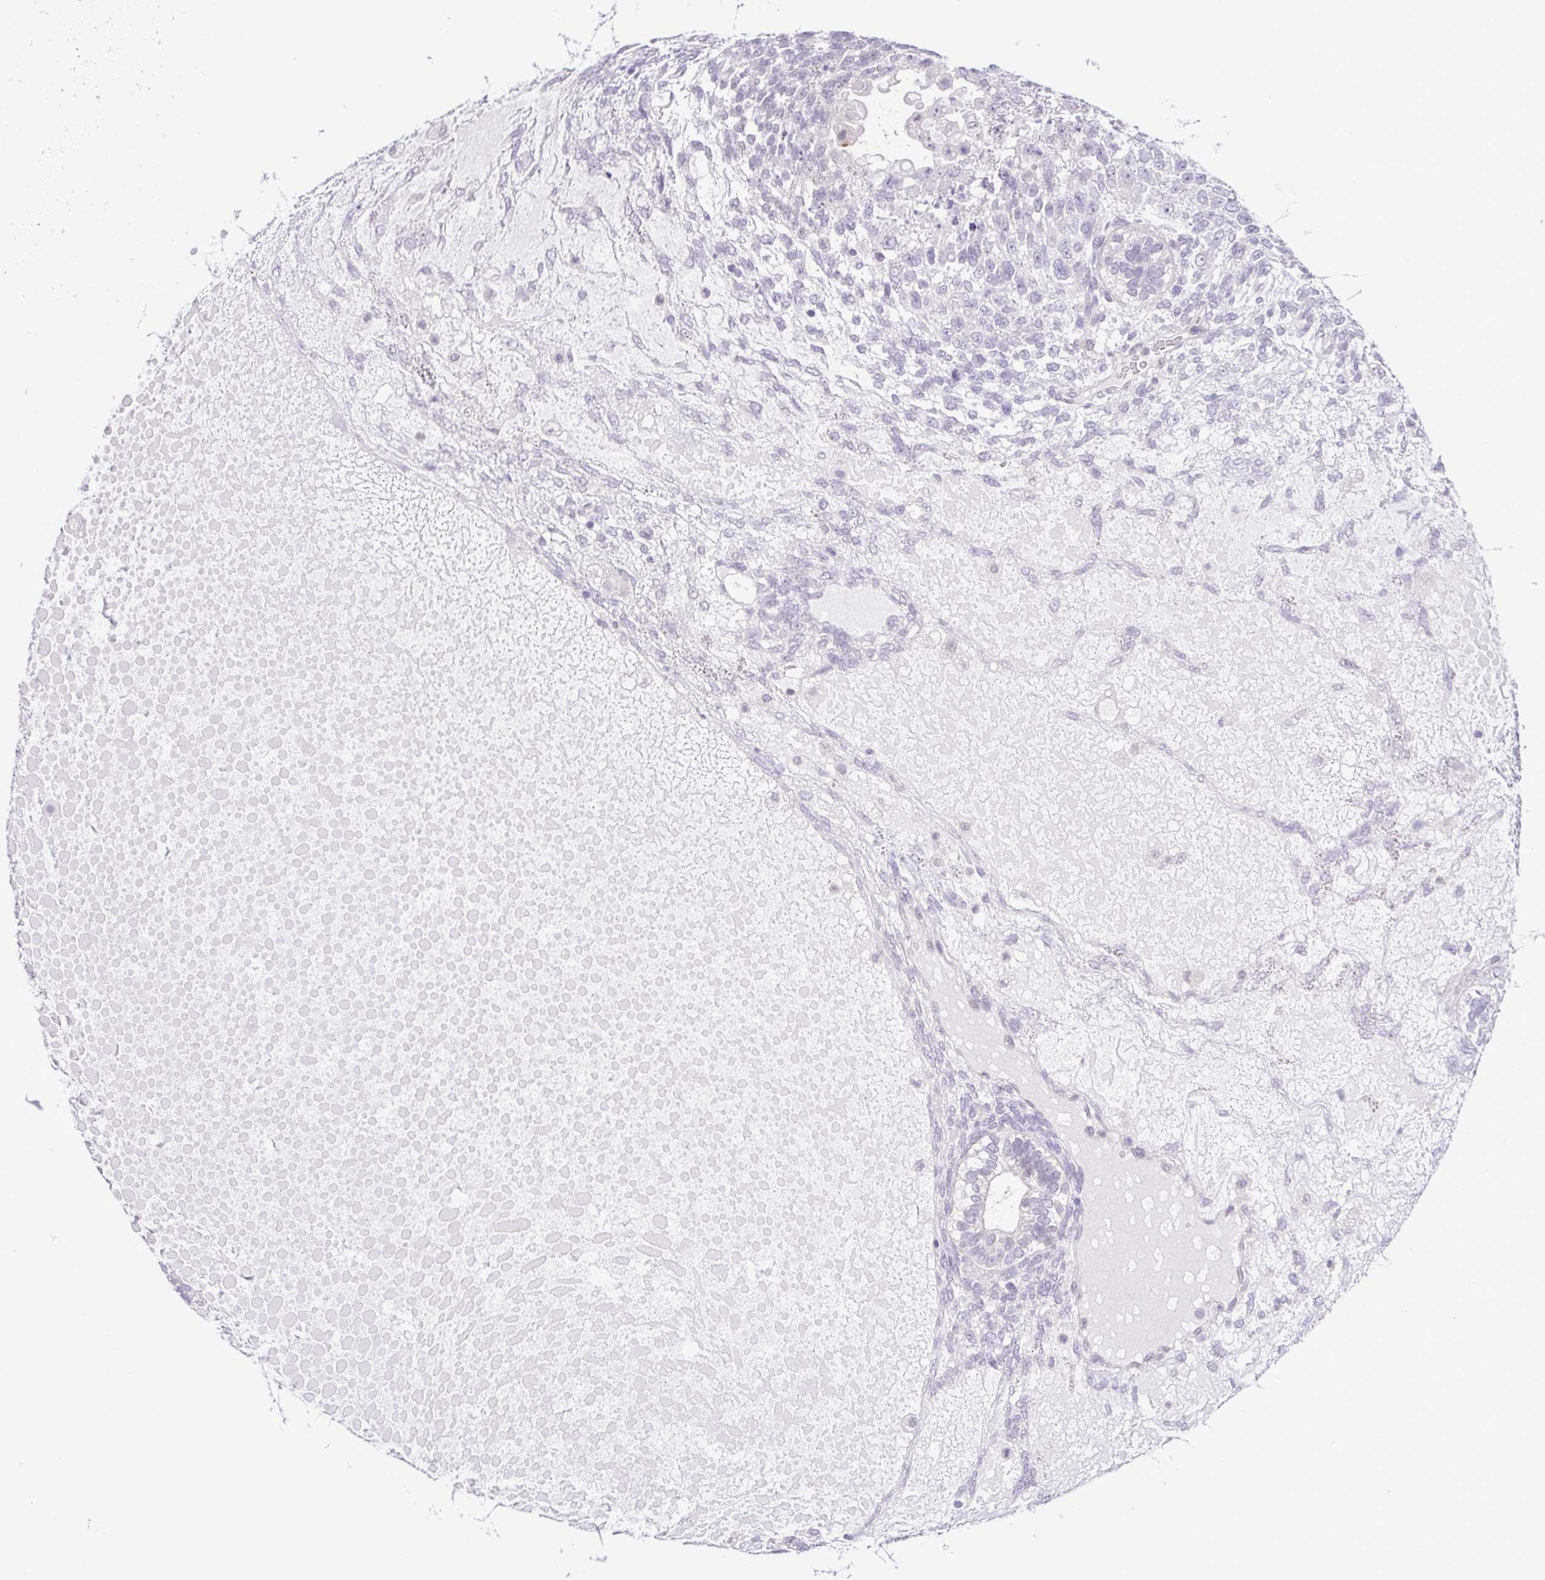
{"staining": {"intensity": "negative", "quantity": "none", "location": "none"}, "tissue": "testis cancer", "cell_type": "Tumor cells", "image_type": "cancer", "snomed": [{"axis": "morphology", "description": "Carcinoma, Embryonal, NOS"}, {"axis": "topography", "description": "Testis"}], "caption": "There is no significant positivity in tumor cells of testis cancer.", "gene": "IL1RN", "patient": {"sex": "male", "age": 23}}